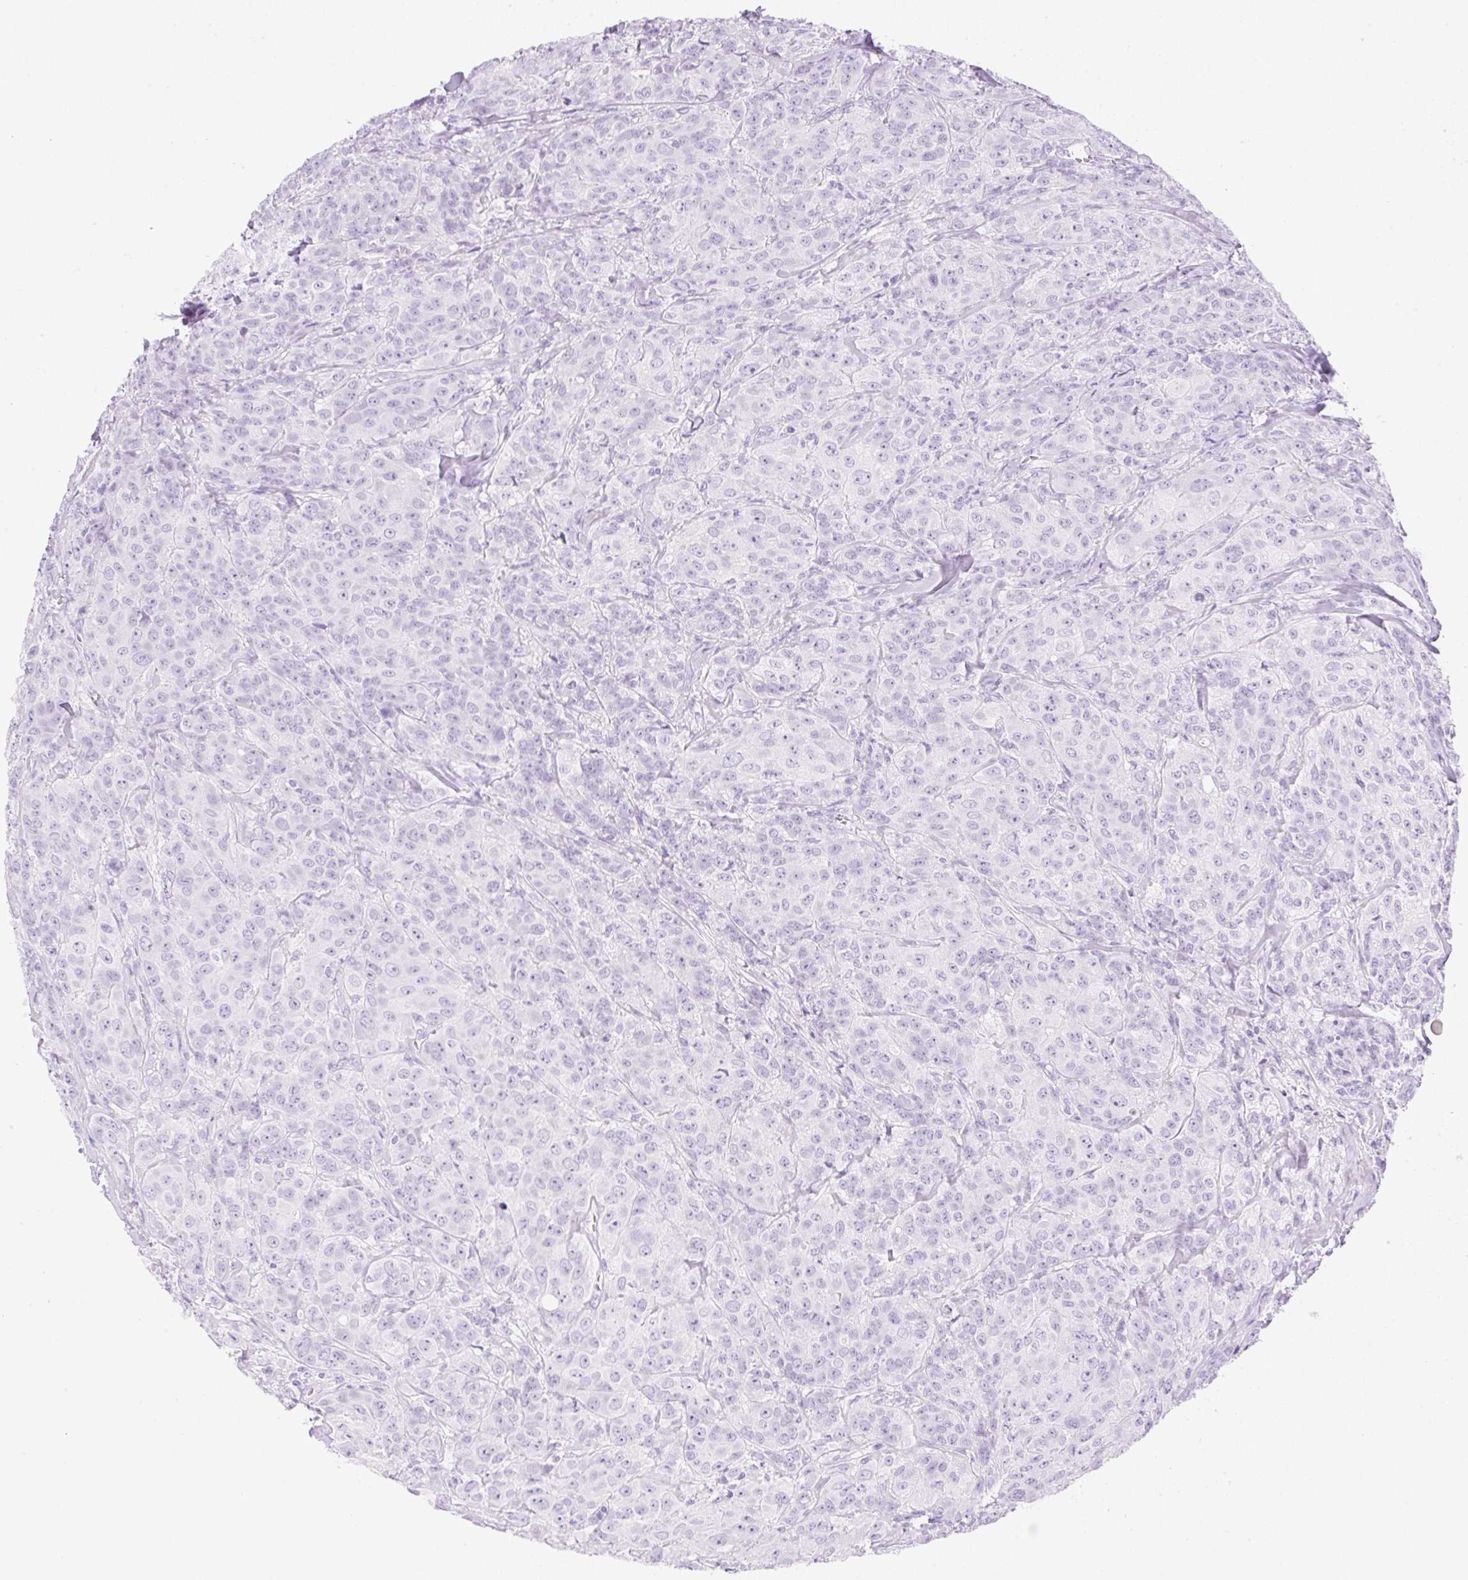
{"staining": {"intensity": "negative", "quantity": "none", "location": "none"}, "tissue": "breast cancer", "cell_type": "Tumor cells", "image_type": "cancer", "snomed": [{"axis": "morphology", "description": "Normal tissue, NOS"}, {"axis": "morphology", "description": "Duct carcinoma"}, {"axis": "topography", "description": "Breast"}], "caption": "IHC of human infiltrating ductal carcinoma (breast) shows no expression in tumor cells.", "gene": "SPRR4", "patient": {"sex": "female", "age": 43}}